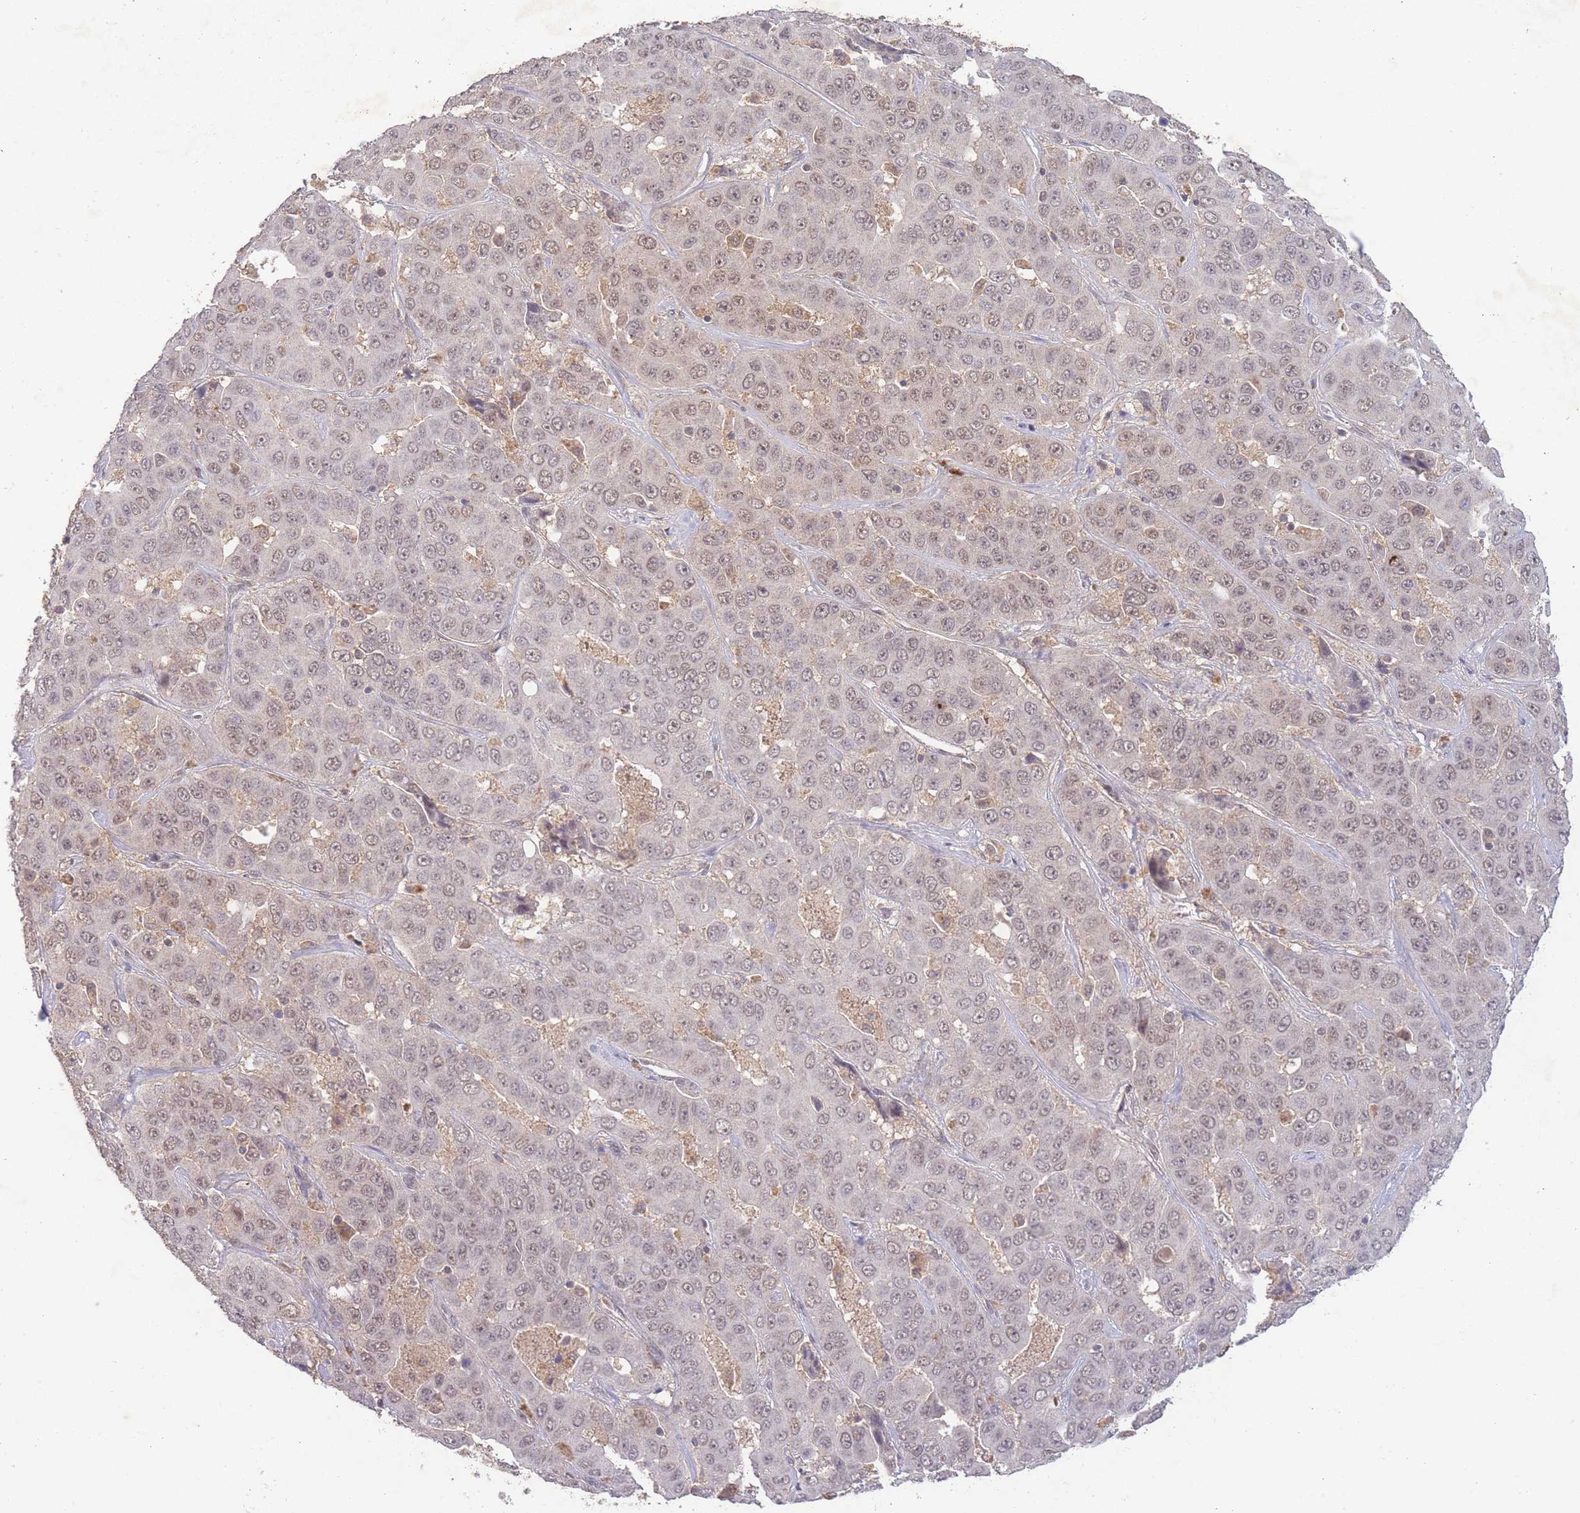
{"staining": {"intensity": "weak", "quantity": ">75%", "location": "nuclear"}, "tissue": "liver cancer", "cell_type": "Tumor cells", "image_type": "cancer", "snomed": [{"axis": "morphology", "description": "Cholangiocarcinoma"}, {"axis": "topography", "description": "Liver"}], "caption": "Tumor cells demonstrate low levels of weak nuclear staining in about >75% of cells in liver cancer (cholangiocarcinoma).", "gene": "RNF144B", "patient": {"sex": "female", "age": 52}}